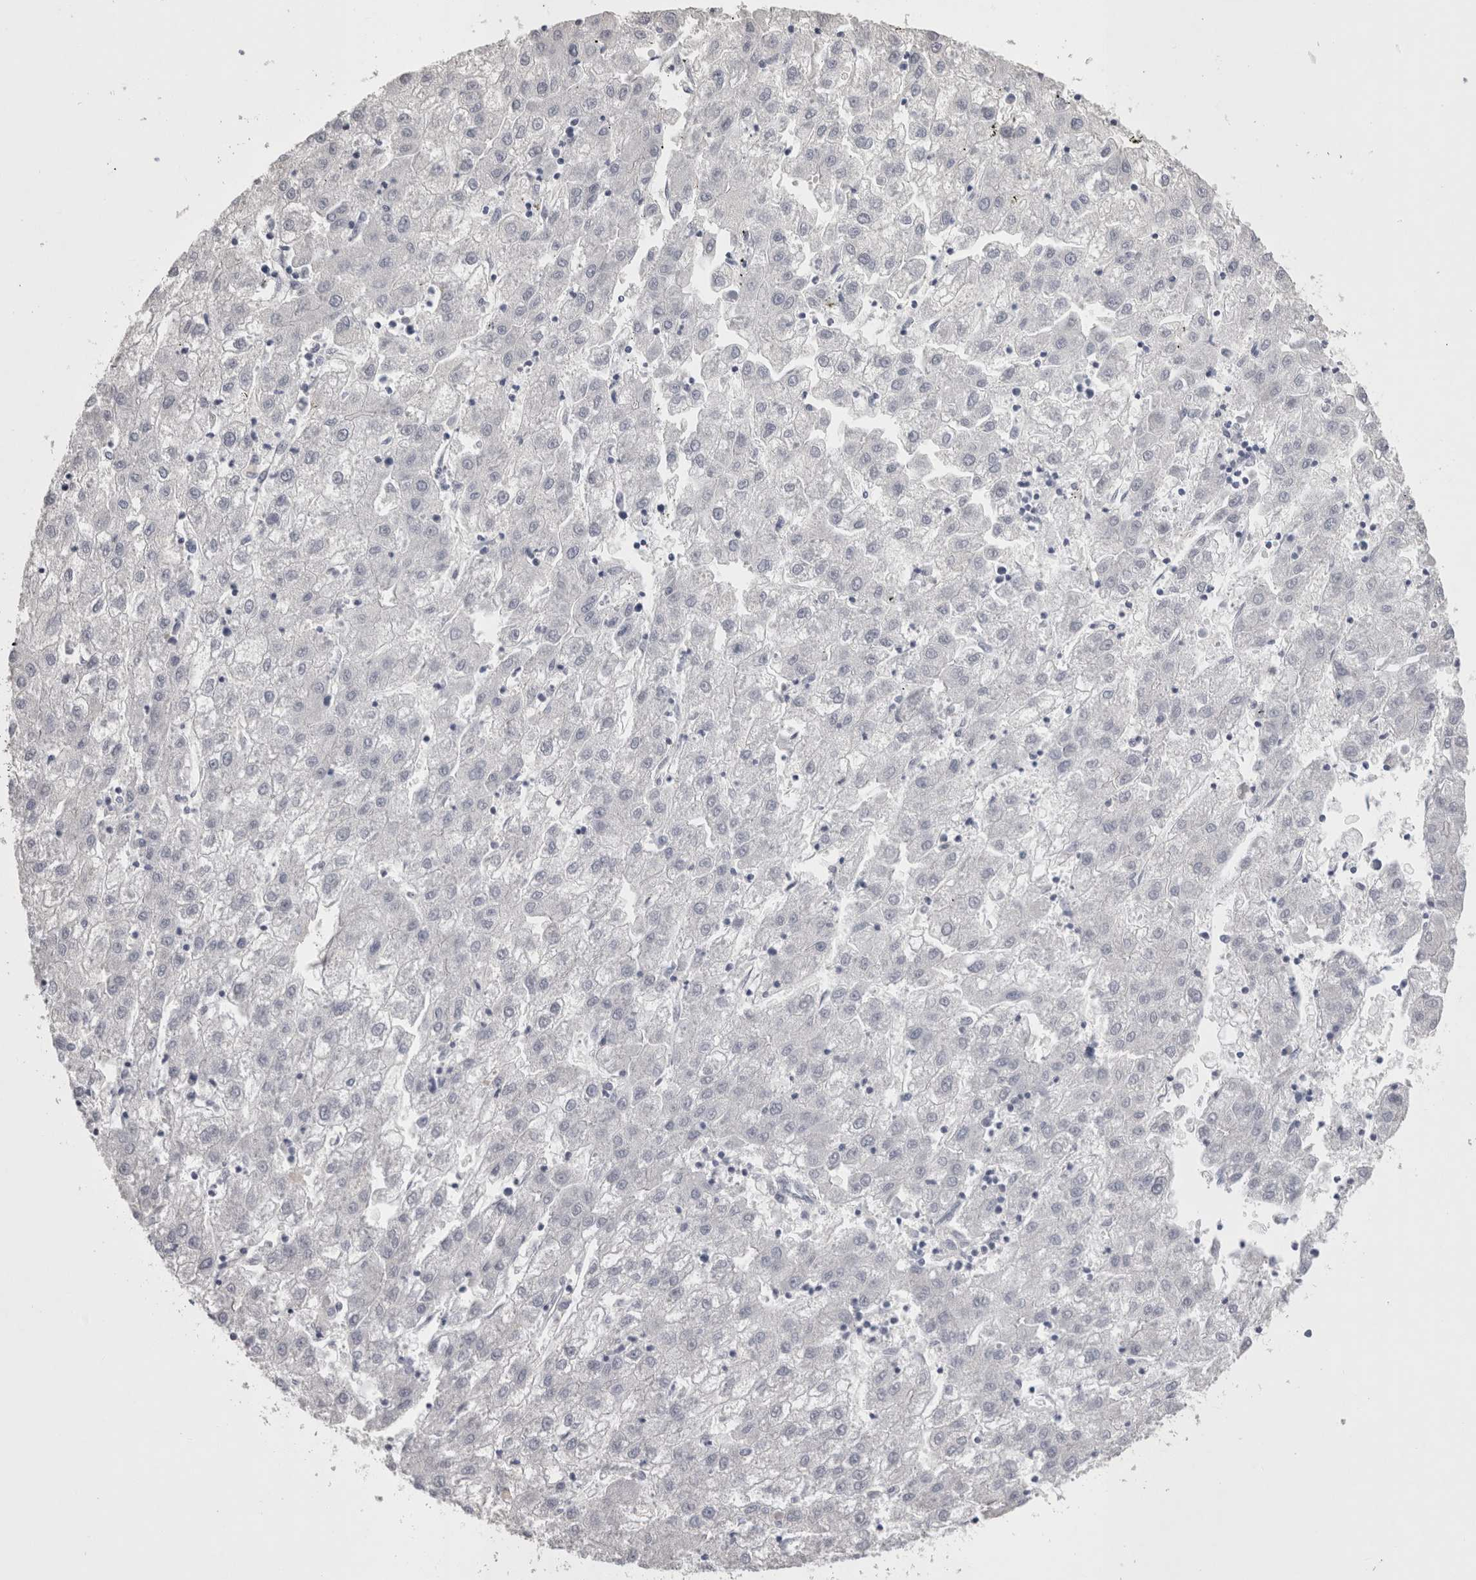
{"staining": {"intensity": "negative", "quantity": "none", "location": "none"}, "tissue": "liver cancer", "cell_type": "Tumor cells", "image_type": "cancer", "snomed": [{"axis": "morphology", "description": "Carcinoma, Hepatocellular, NOS"}, {"axis": "topography", "description": "Liver"}], "caption": "Tumor cells are negative for brown protein staining in hepatocellular carcinoma (liver). (DAB (3,3'-diaminobenzidine) IHC with hematoxylin counter stain).", "gene": "ADAM2", "patient": {"sex": "male", "age": 72}}